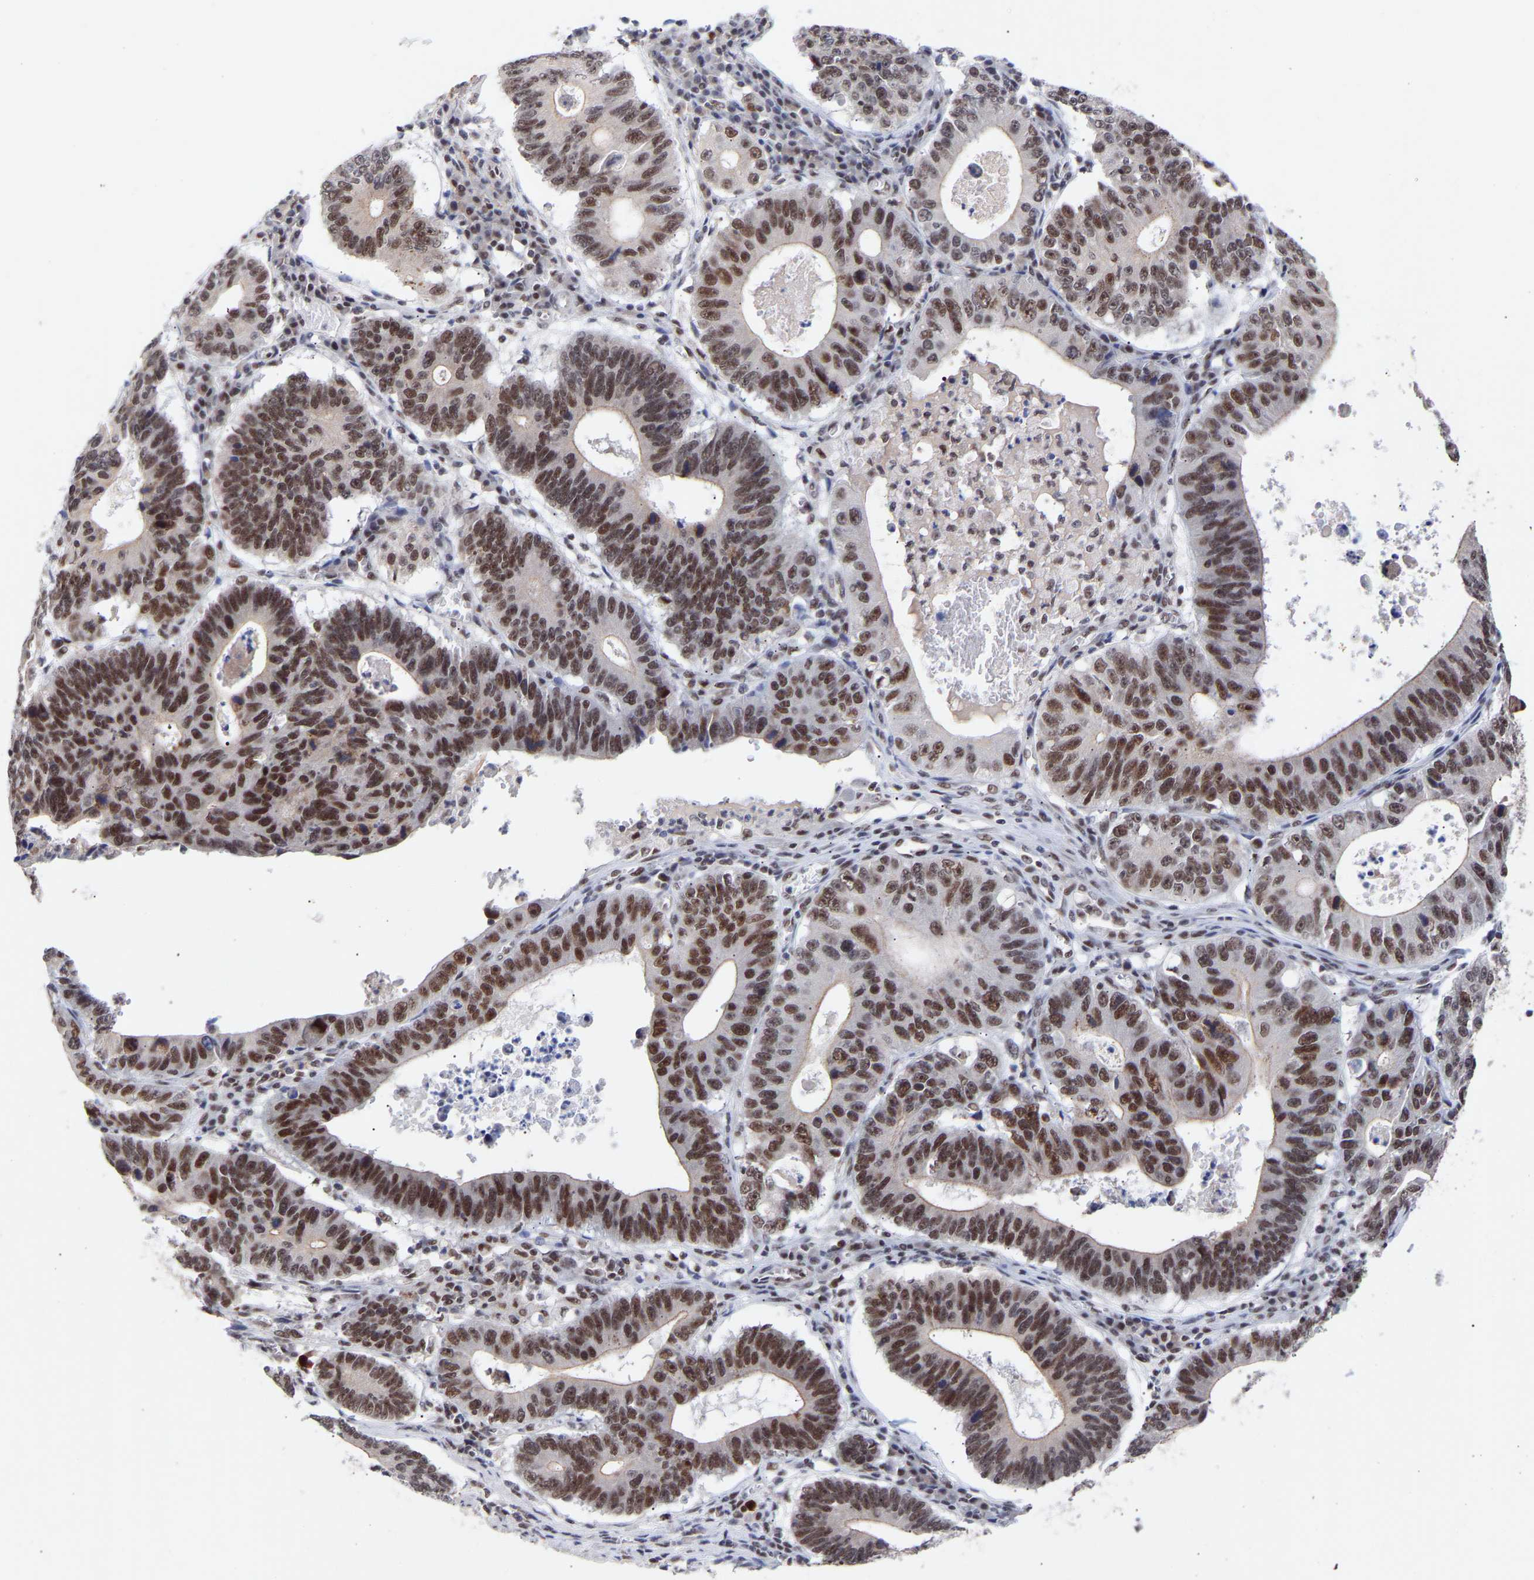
{"staining": {"intensity": "strong", "quantity": ">75%", "location": "nuclear"}, "tissue": "stomach cancer", "cell_type": "Tumor cells", "image_type": "cancer", "snomed": [{"axis": "morphology", "description": "Adenocarcinoma, NOS"}, {"axis": "topography", "description": "Stomach"}], "caption": "Adenocarcinoma (stomach) was stained to show a protein in brown. There is high levels of strong nuclear positivity in about >75% of tumor cells.", "gene": "RBM15", "patient": {"sex": "male", "age": 59}}